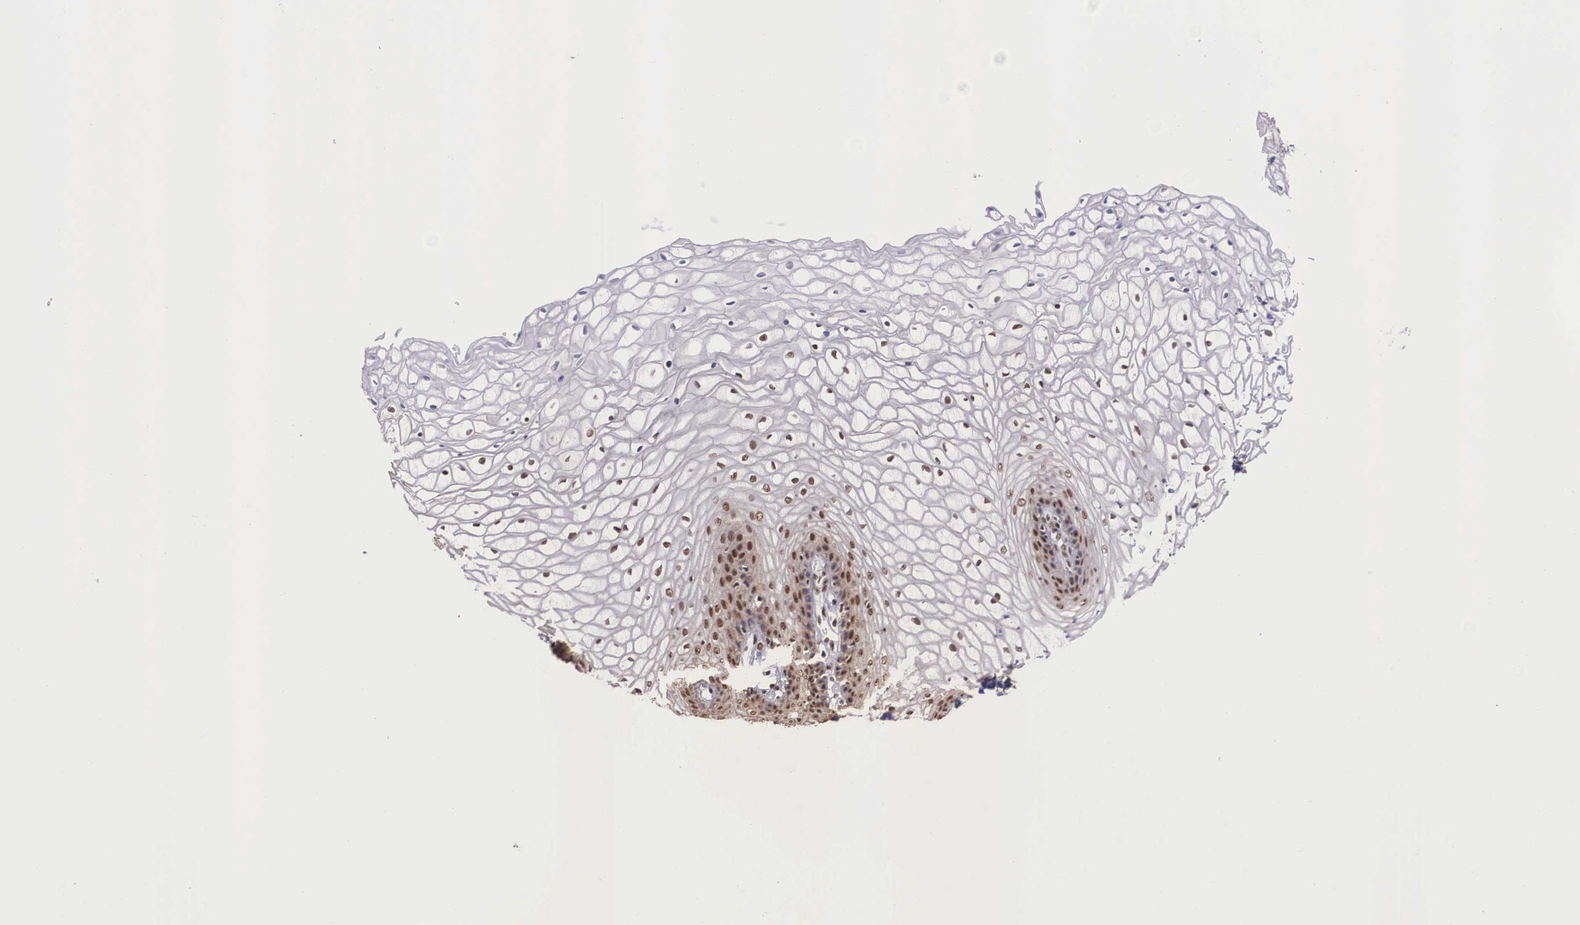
{"staining": {"intensity": "moderate", "quantity": ">75%", "location": "nuclear"}, "tissue": "vagina", "cell_type": "Squamous epithelial cells", "image_type": "normal", "snomed": [{"axis": "morphology", "description": "Normal tissue, NOS"}, {"axis": "topography", "description": "Vagina"}], "caption": "Vagina stained for a protein (brown) displays moderate nuclear positive expression in about >75% of squamous epithelial cells.", "gene": "POLR2F", "patient": {"sex": "female", "age": 34}}